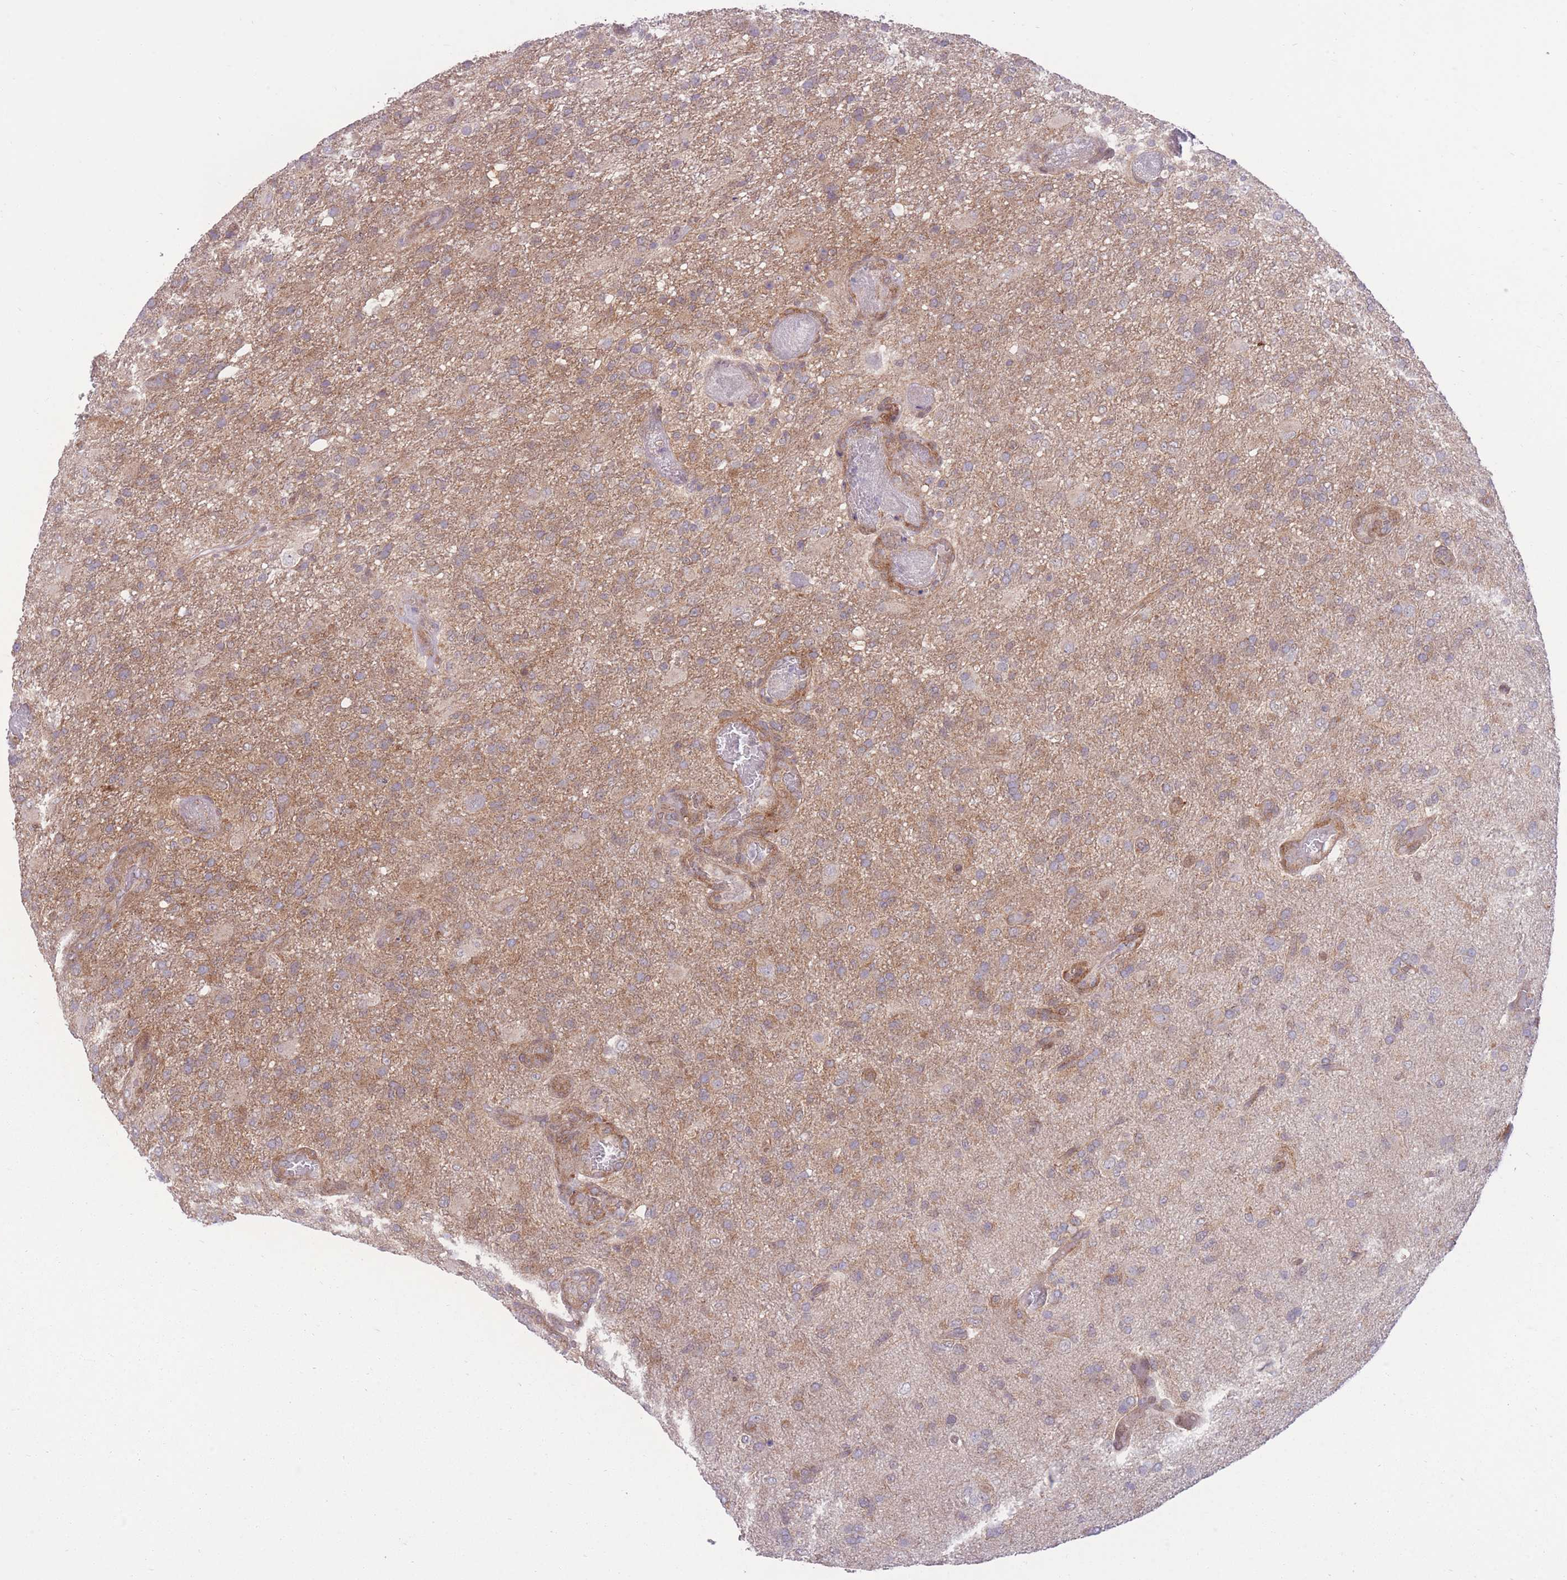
{"staining": {"intensity": "moderate", "quantity": "<25%", "location": "cytoplasmic/membranous"}, "tissue": "glioma", "cell_type": "Tumor cells", "image_type": "cancer", "snomed": [{"axis": "morphology", "description": "Glioma, malignant, High grade"}, {"axis": "topography", "description": "Brain"}], "caption": "High-magnification brightfield microscopy of high-grade glioma (malignant) stained with DAB (brown) and counterstained with hematoxylin (blue). tumor cells exhibit moderate cytoplasmic/membranous expression is seen in approximately<25% of cells.", "gene": "RIC8A", "patient": {"sex": "female", "age": 74}}